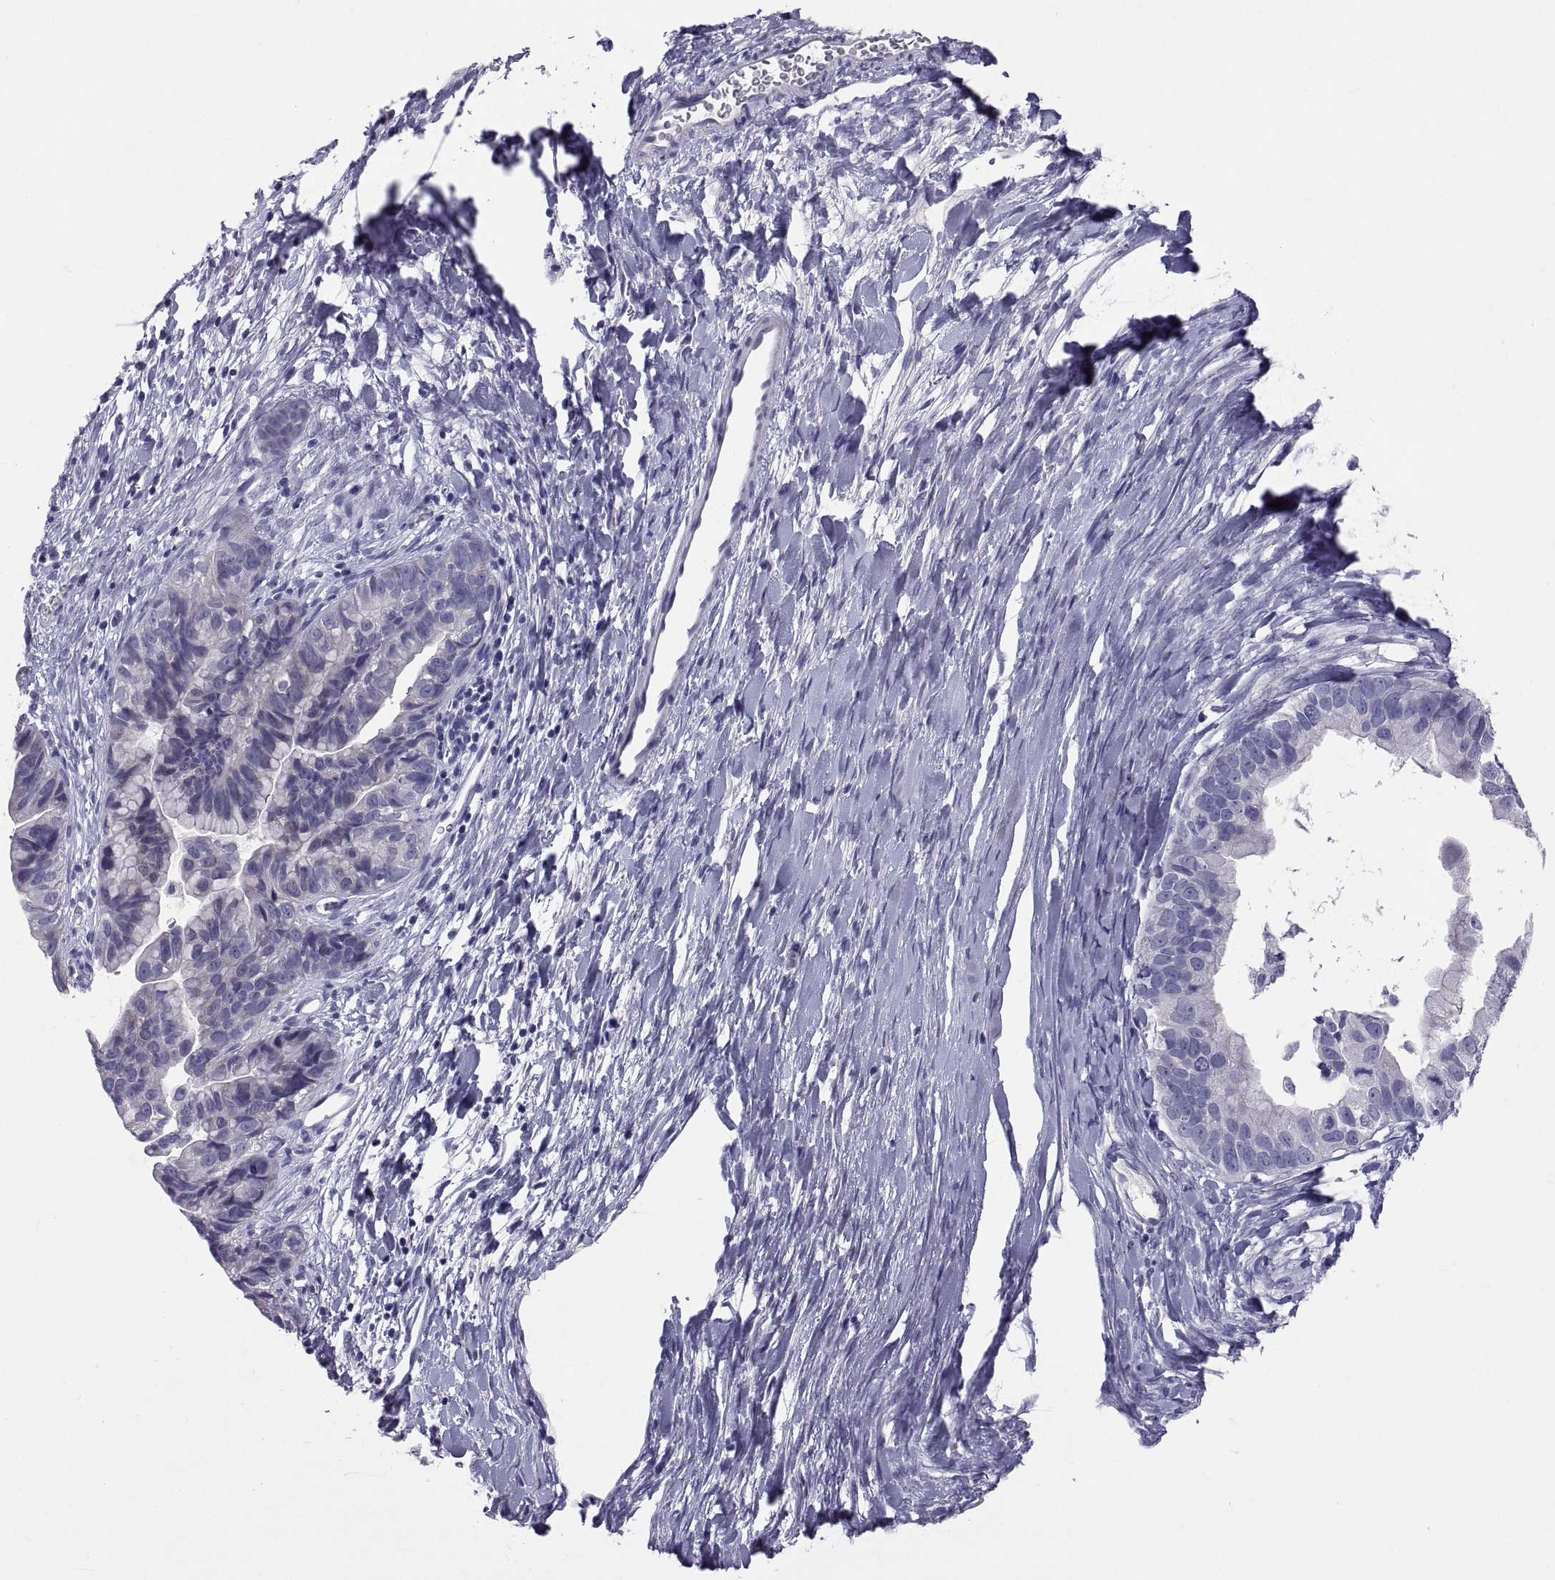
{"staining": {"intensity": "negative", "quantity": "none", "location": "none"}, "tissue": "ovarian cancer", "cell_type": "Tumor cells", "image_type": "cancer", "snomed": [{"axis": "morphology", "description": "Cystadenocarcinoma, mucinous, NOS"}, {"axis": "topography", "description": "Ovary"}], "caption": "A high-resolution photomicrograph shows IHC staining of ovarian cancer (mucinous cystadenocarcinoma), which exhibits no significant staining in tumor cells. Brightfield microscopy of IHC stained with DAB (3,3'-diaminobenzidine) (brown) and hematoxylin (blue), captured at high magnification.", "gene": "PTN", "patient": {"sex": "female", "age": 76}}